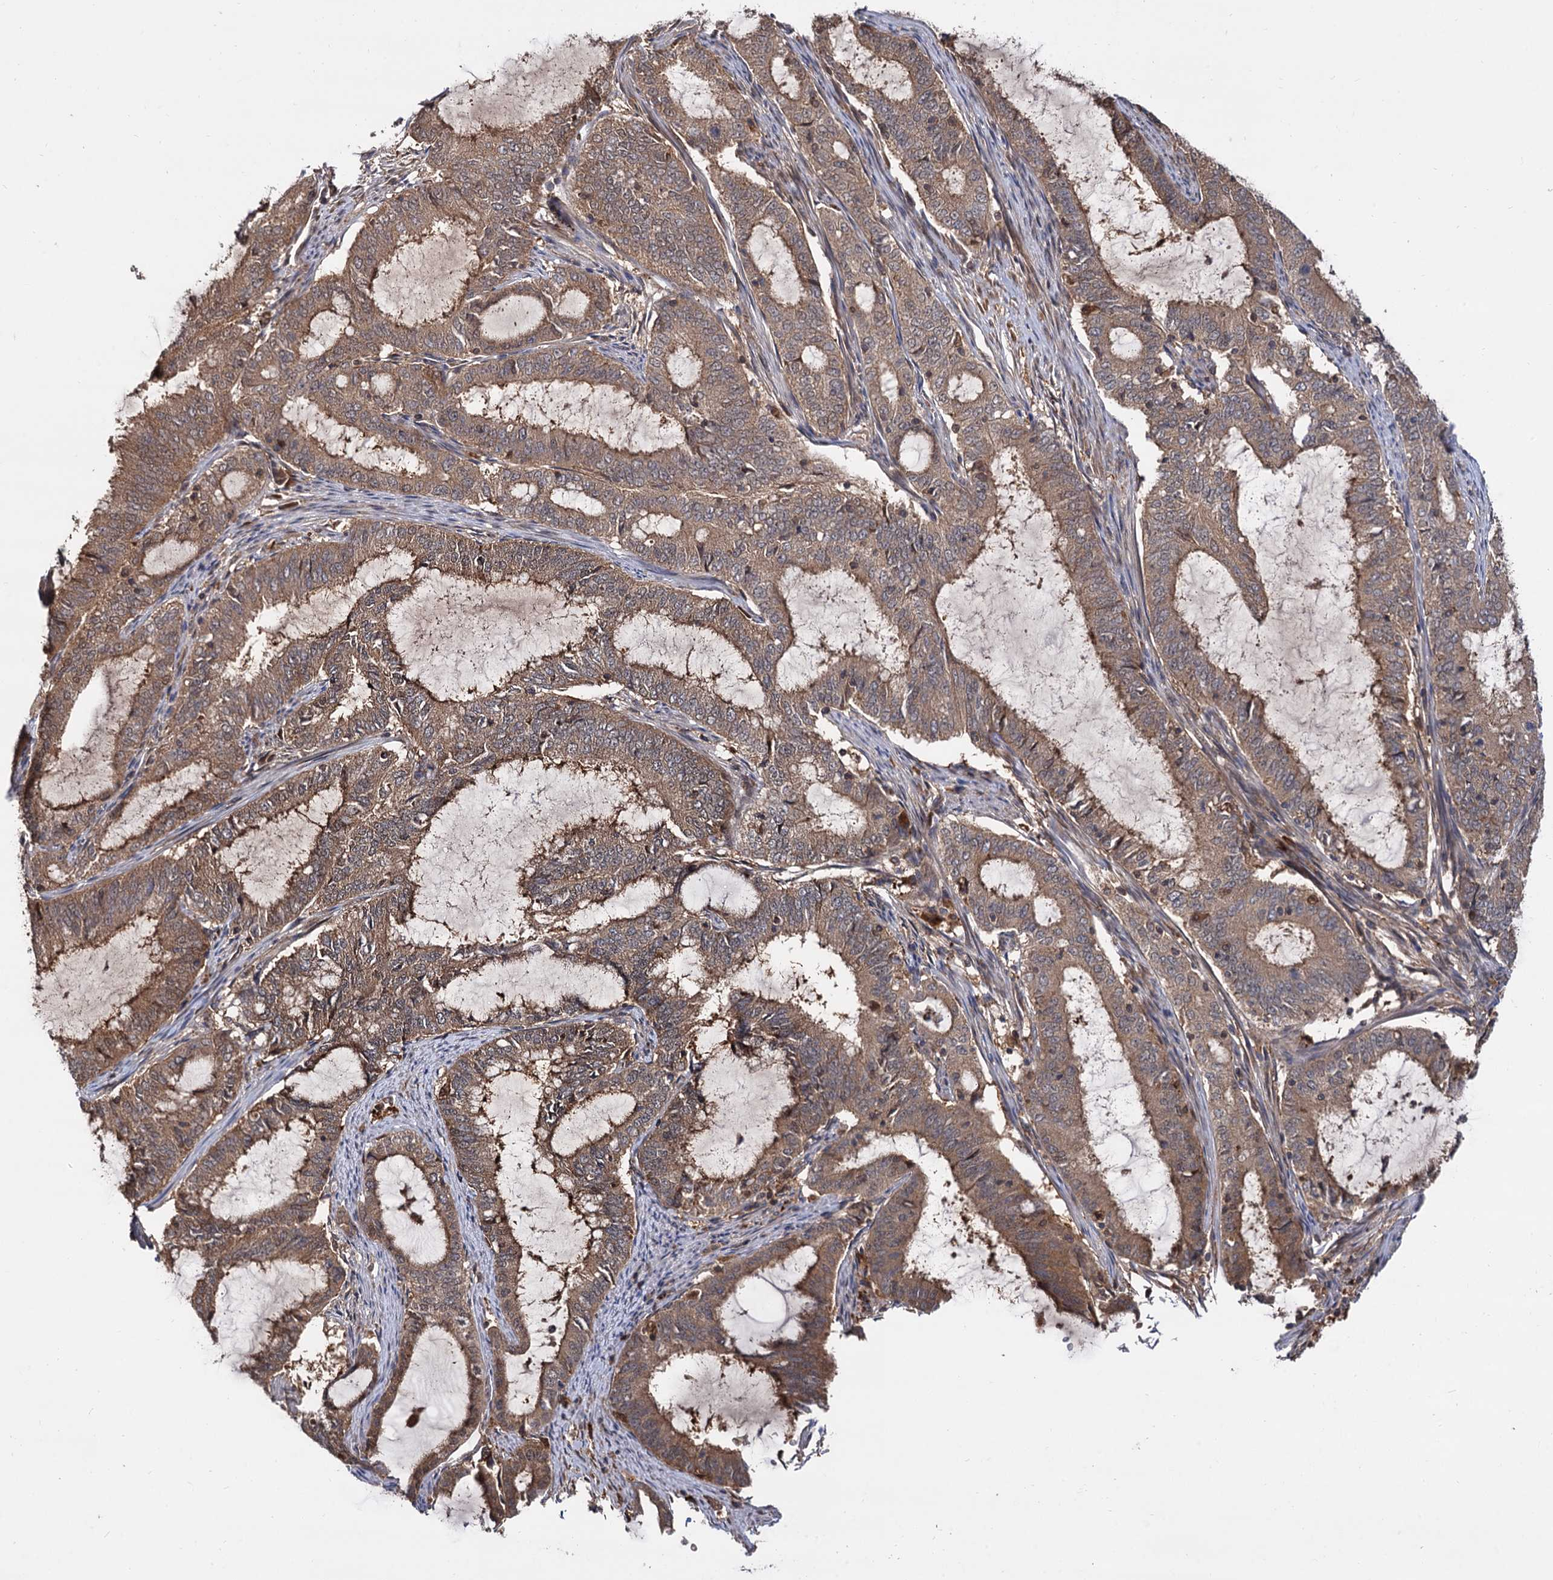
{"staining": {"intensity": "moderate", "quantity": ">75%", "location": "cytoplasmic/membranous"}, "tissue": "endometrial cancer", "cell_type": "Tumor cells", "image_type": "cancer", "snomed": [{"axis": "morphology", "description": "Adenocarcinoma, NOS"}, {"axis": "topography", "description": "Endometrium"}], "caption": "Immunohistochemistry (IHC) of endometrial adenocarcinoma exhibits medium levels of moderate cytoplasmic/membranous staining in about >75% of tumor cells.", "gene": "SELENOP", "patient": {"sex": "female", "age": 51}}